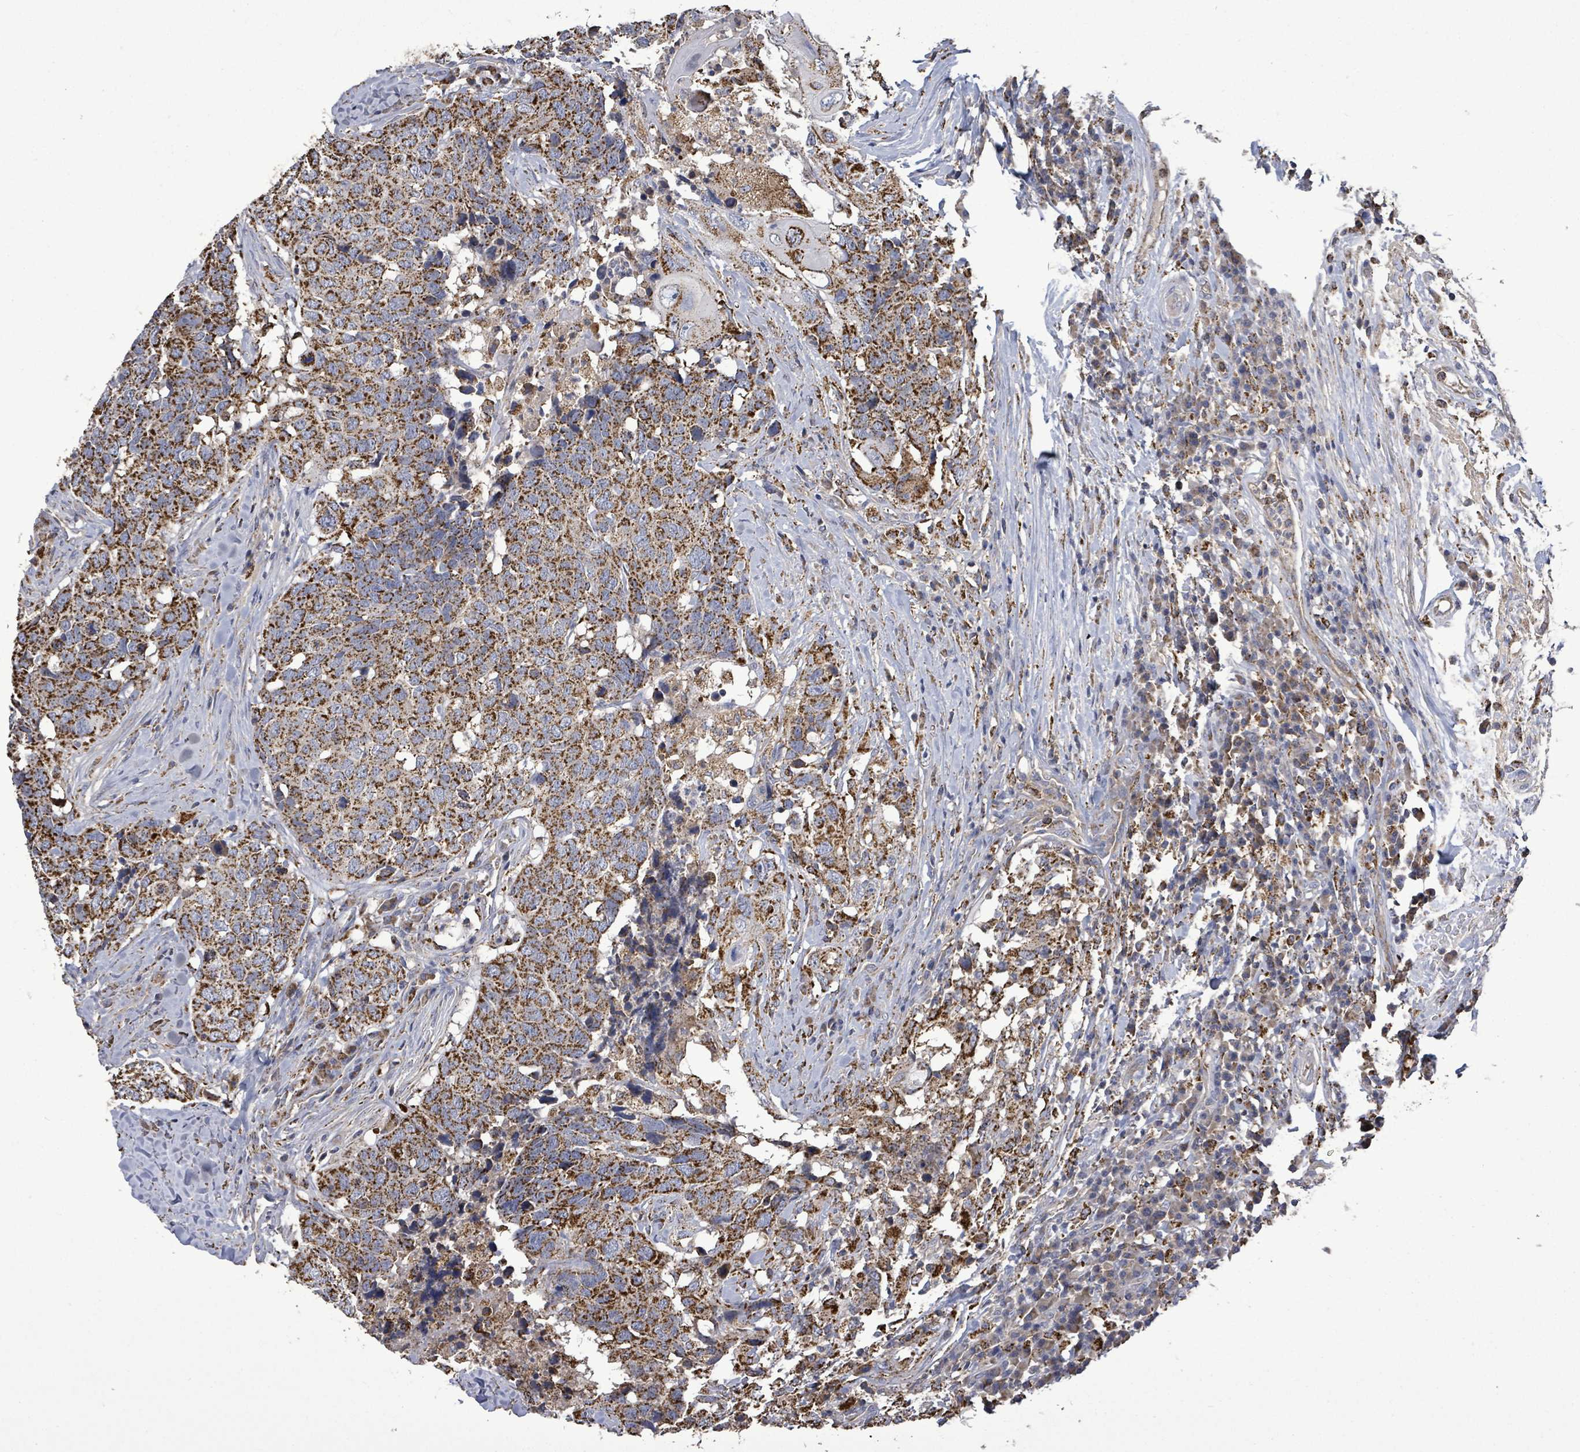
{"staining": {"intensity": "strong", "quantity": ">75%", "location": "cytoplasmic/membranous"}, "tissue": "head and neck cancer", "cell_type": "Tumor cells", "image_type": "cancer", "snomed": [{"axis": "morphology", "description": "Normal tissue, NOS"}, {"axis": "morphology", "description": "Squamous cell carcinoma, NOS"}, {"axis": "topography", "description": "Skeletal muscle"}, {"axis": "topography", "description": "Vascular tissue"}, {"axis": "topography", "description": "Peripheral nerve tissue"}, {"axis": "topography", "description": "Head-Neck"}], "caption": "Immunohistochemistry histopathology image of human head and neck cancer stained for a protein (brown), which shows high levels of strong cytoplasmic/membranous positivity in about >75% of tumor cells.", "gene": "MTMR12", "patient": {"sex": "male", "age": 66}}